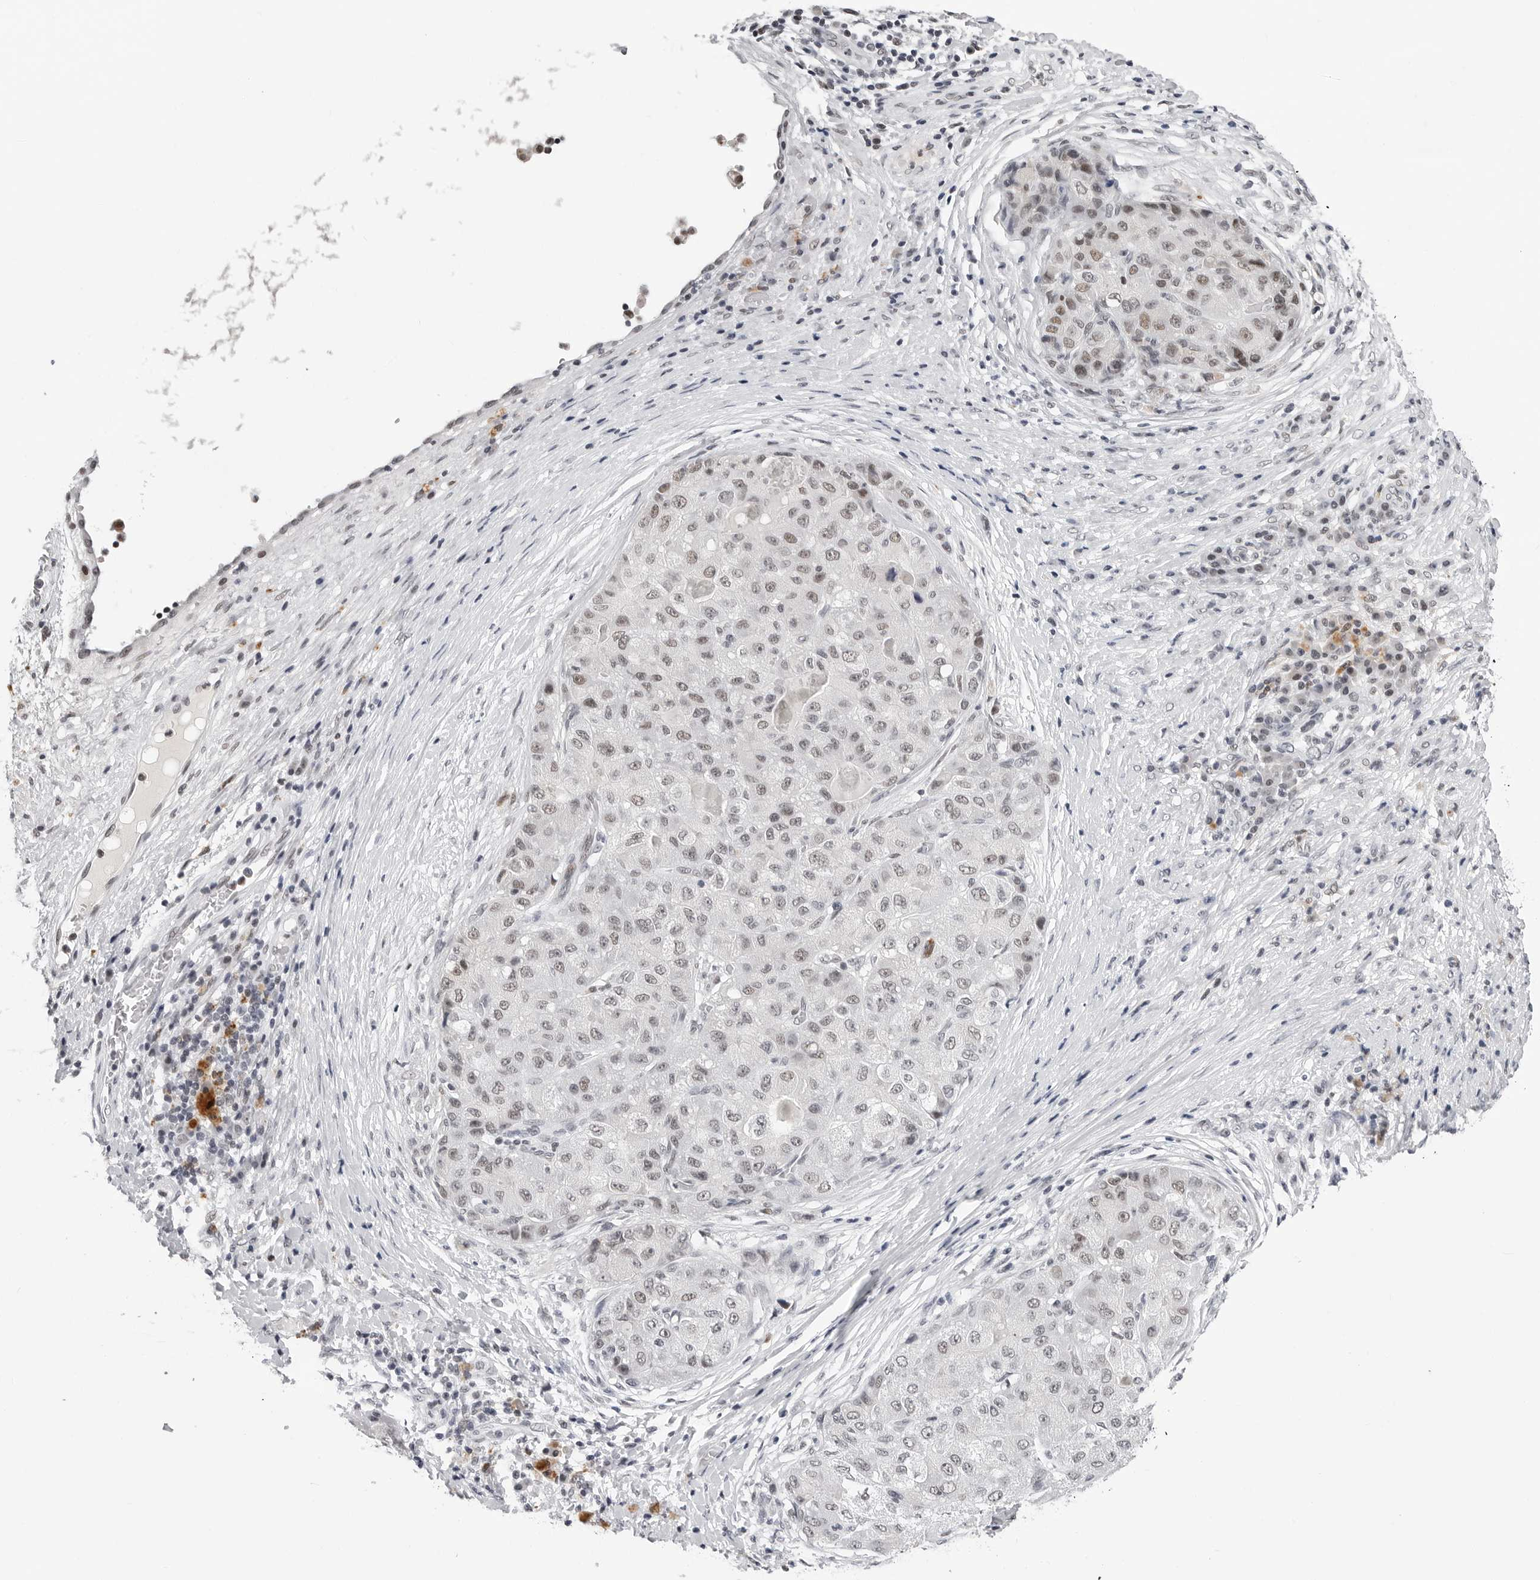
{"staining": {"intensity": "weak", "quantity": "25%-75%", "location": "nuclear"}, "tissue": "liver cancer", "cell_type": "Tumor cells", "image_type": "cancer", "snomed": [{"axis": "morphology", "description": "Carcinoma, Hepatocellular, NOS"}, {"axis": "topography", "description": "Liver"}], "caption": "Protein staining displays weak nuclear staining in about 25%-75% of tumor cells in hepatocellular carcinoma (liver).", "gene": "SF3B4", "patient": {"sex": "male", "age": 80}}